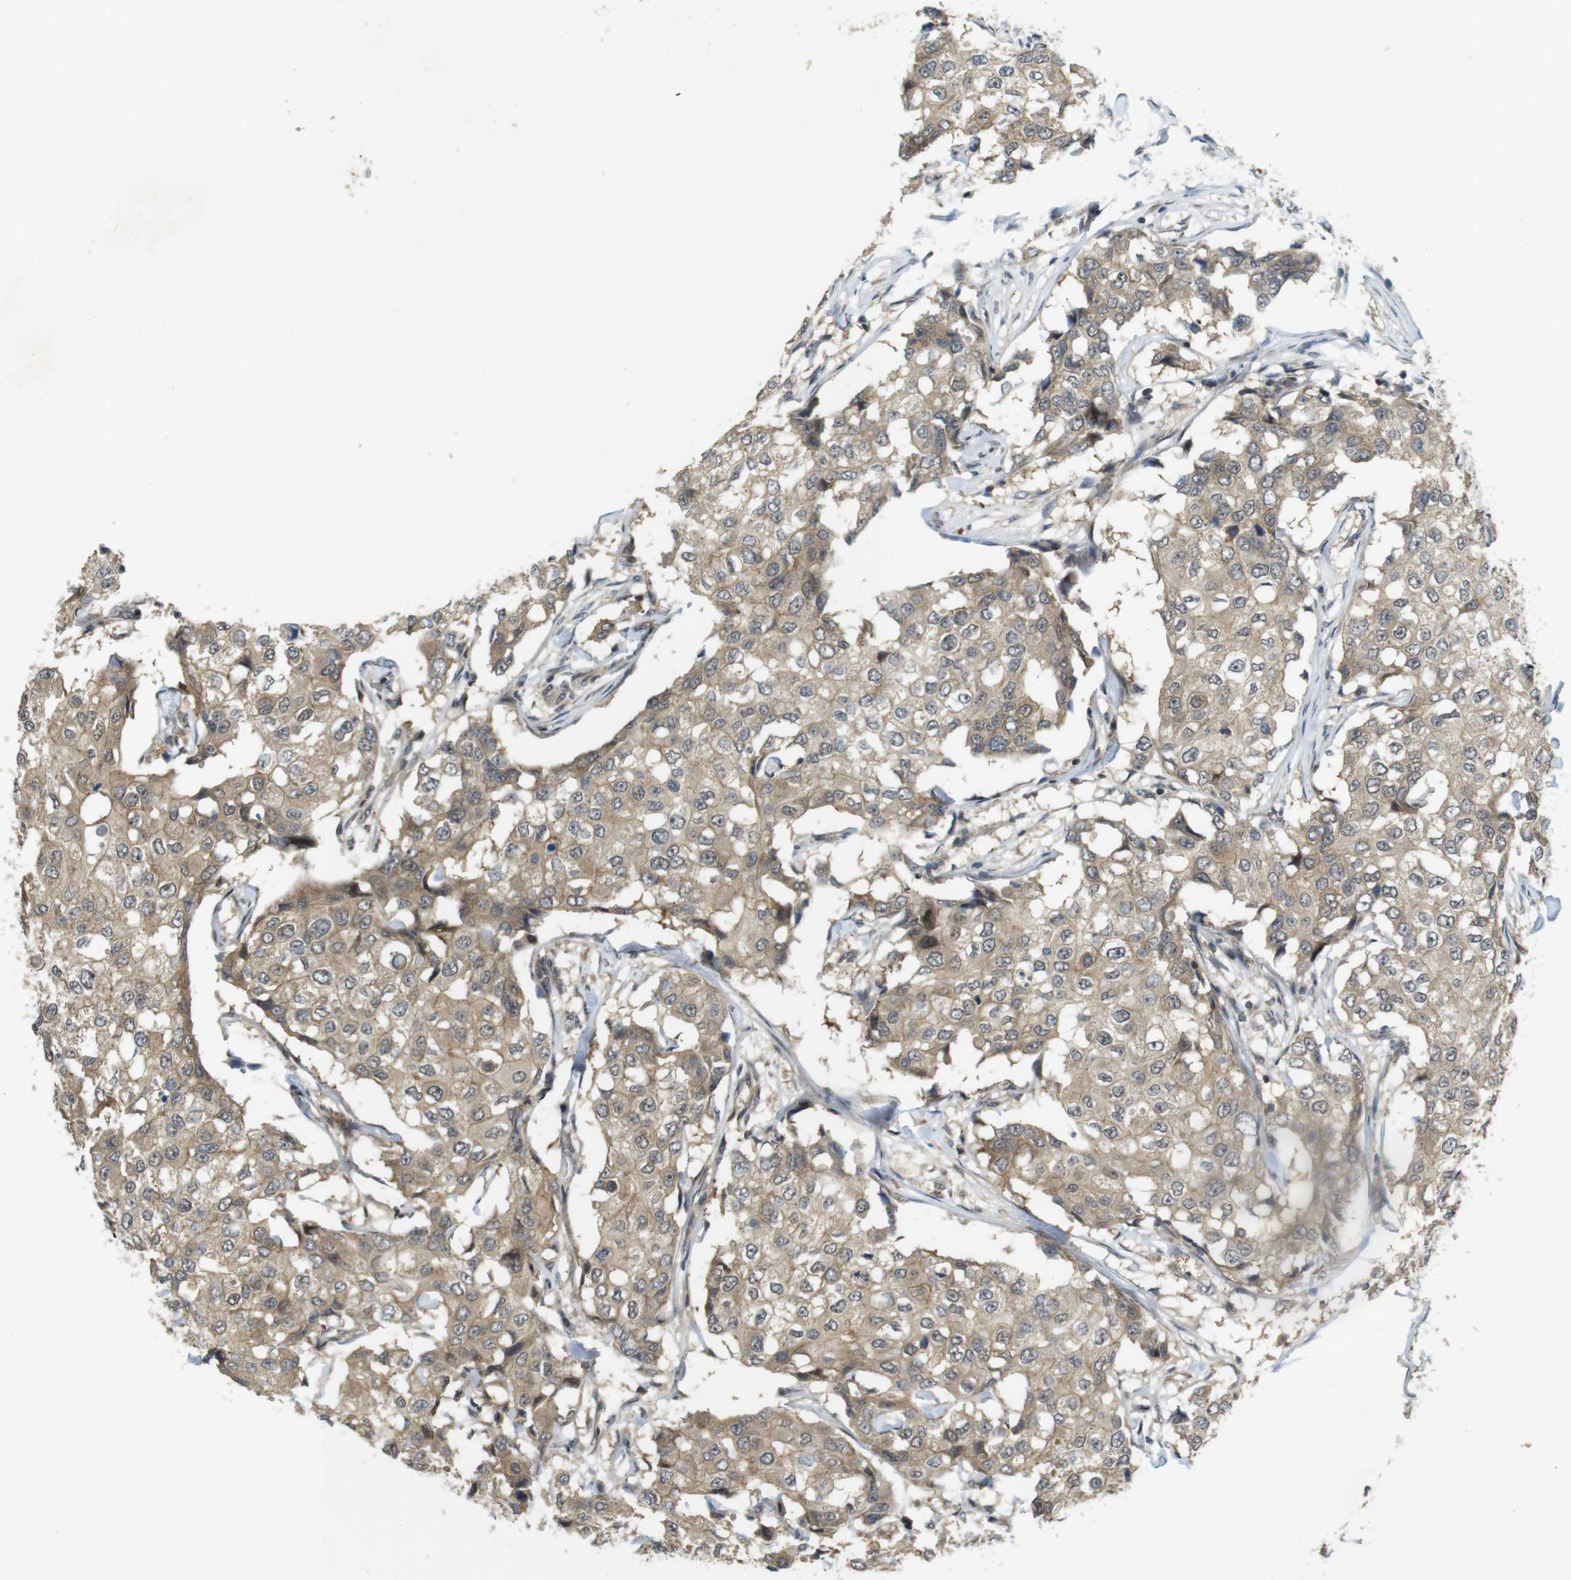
{"staining": {"intensity": "moderate", "quantity": ">75%", "location": "cytoplasmic/membranous"}, "tissue": "breast cancer", "cell_type": "Tumor cells", "image_type": "cancer", "snomed": [{"axis": "morphology", "description": "Duct carcinoma"}, {"axis": "topography", "description": "Breast"}], "caption": "Breast cancer (intraductal carcinoma) stained for a protein (brown) exhibits moderate cytoplasmic/membranous positive staining in about >75% of tumor cells.", "gene": "TMX3", "patient": {"sex": "female", "age": 27}}